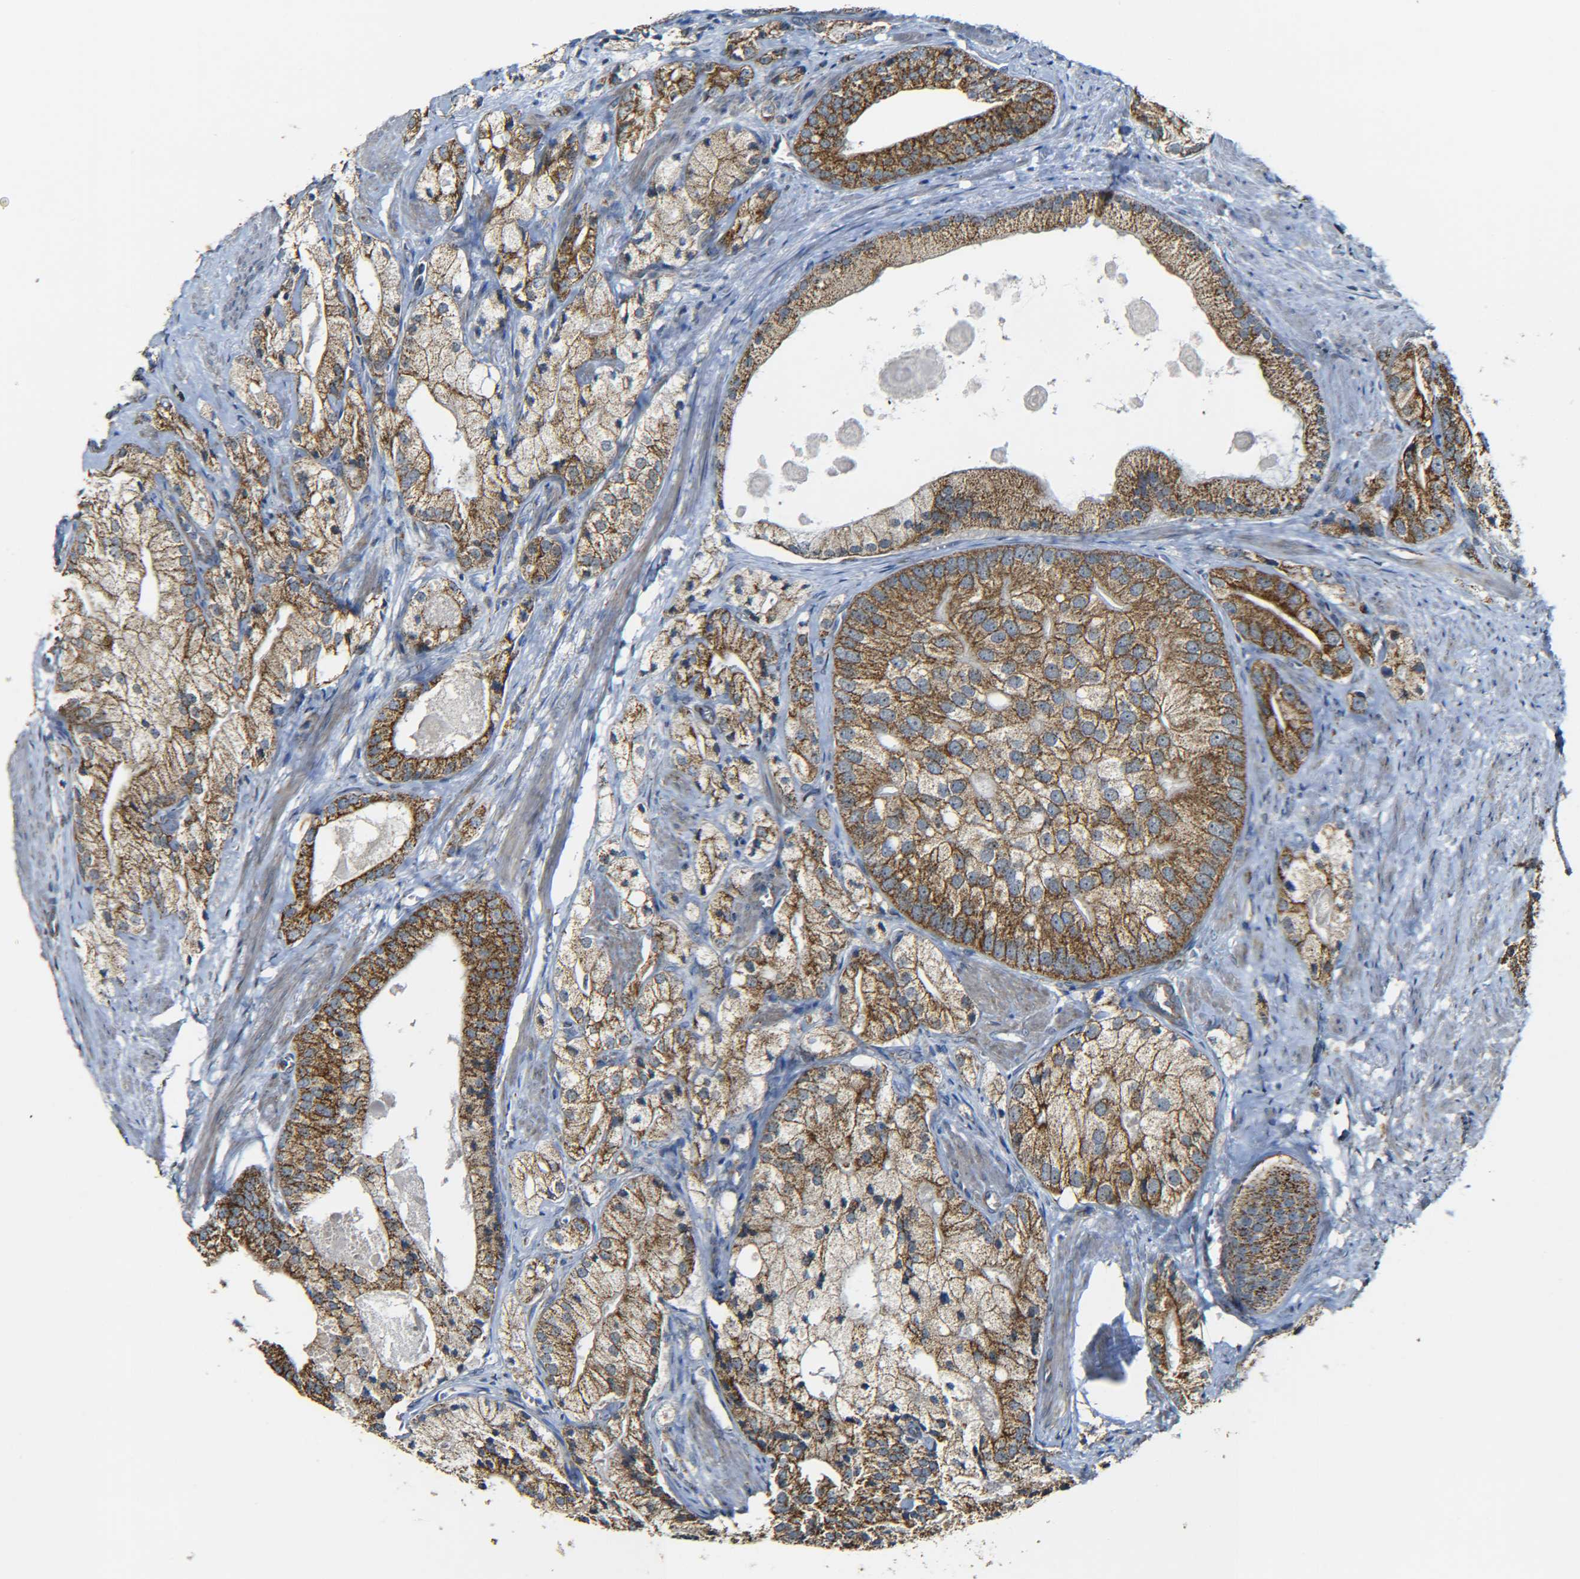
{"staining": {"intensity": "moderate", "quantity": ">75%", "location": "cytoplasmic/membranous"}, "tissue": "prostate cancer", "cell_type": "Tumor cells", "image_type": "cancer", "snomed": [{"axis": "morphology", "description": "Adenocarcinoma, Low grade"}, {"axis": "topography", "description": "Prostate"}], "caption": "Immunohistochemistry micrograph of low-grade adenocarcinoma (prostate) stained for a protein (brown), which shows medium levels of moderate cytoplasmic/membranous positivity in about >75% of tumor cells.", "gene": "NR3C2", "patient": {"sex": "male", "age": 69}}